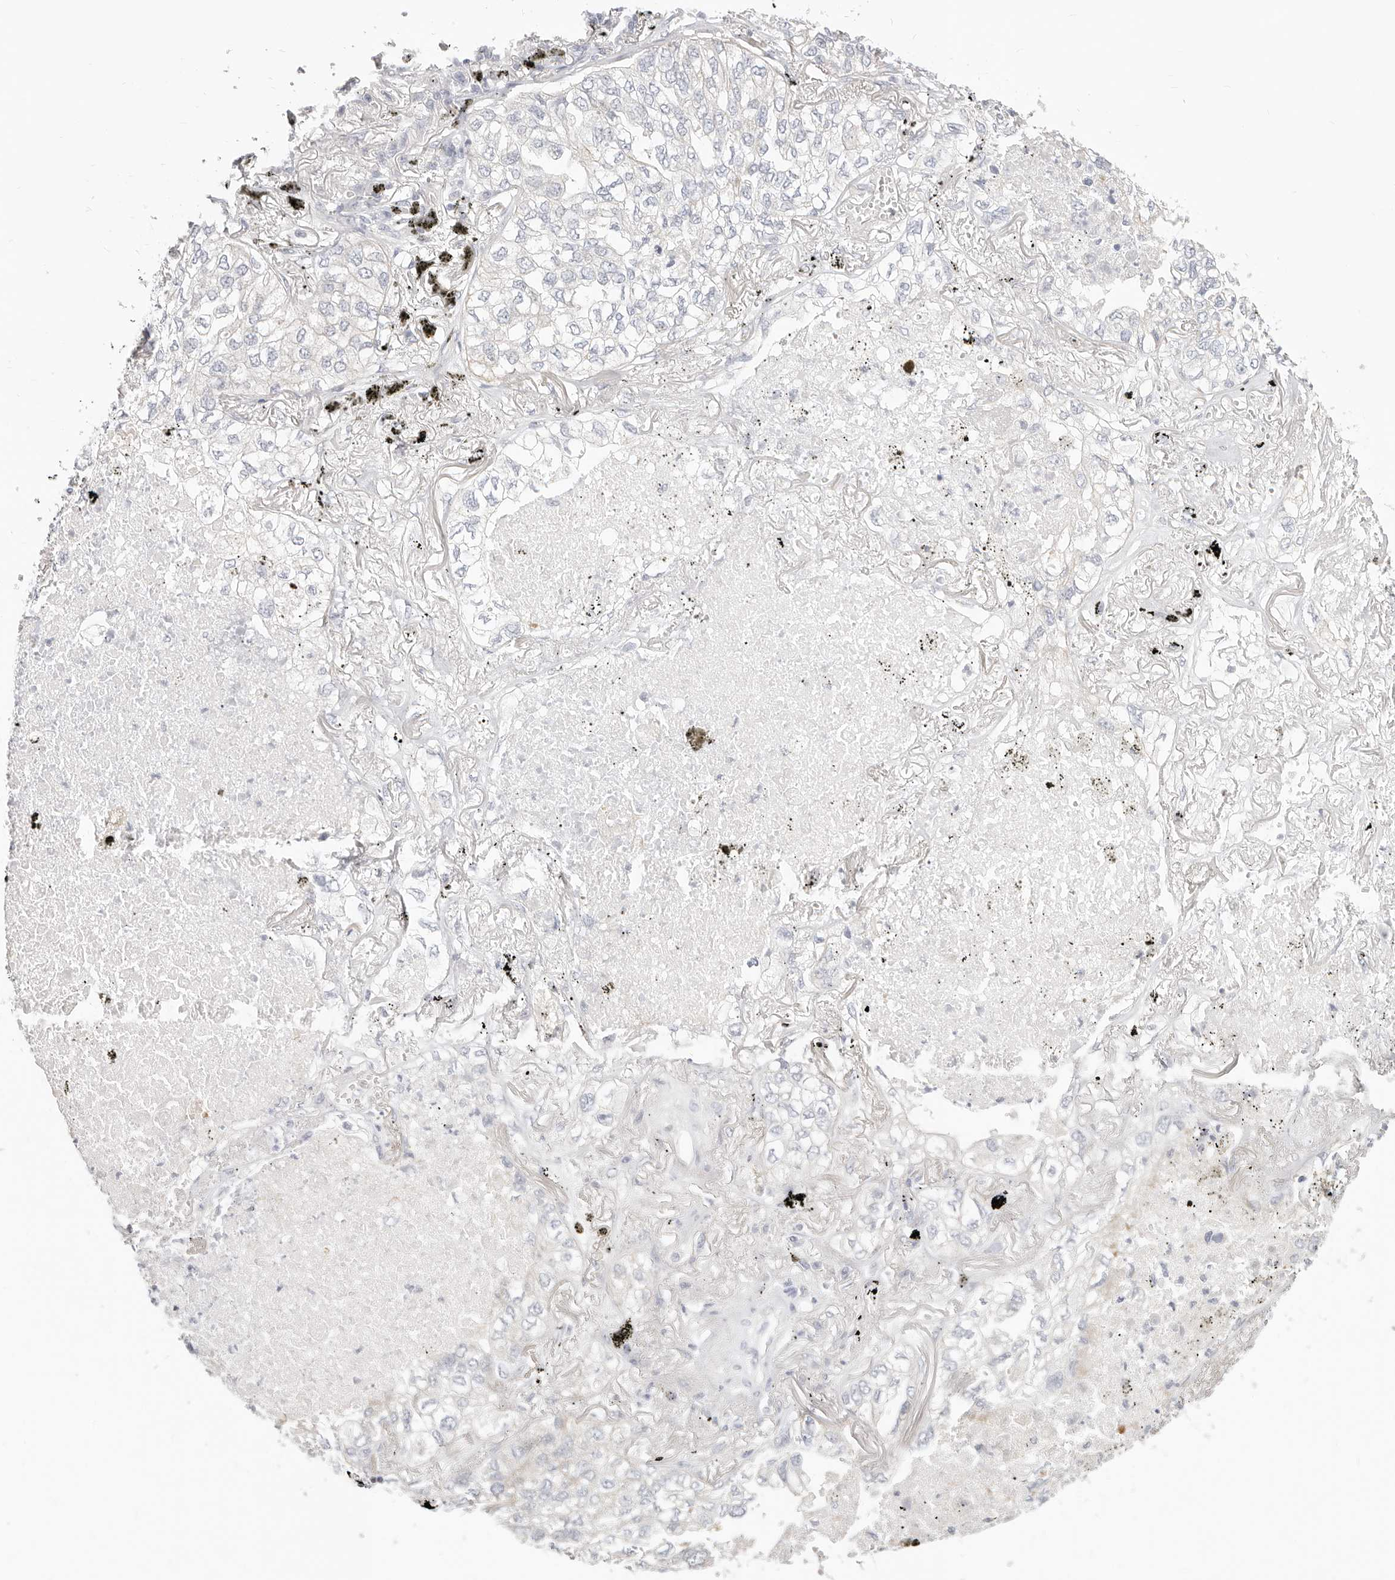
{"staining": {"intensity": "negative", "quantity": "none", "location": "none"}, "tissue": "lung cancer", "cell_type": "Tumor cells", "image_type": "cancer", "snomed": [{"axis": "morphology", "description": "Adenocarcinoma, NOS"}, {"axis": "topography", "description": "Lung"}], "caption": "High magnification brightfield microscopy of lung cancer (adenocarcinoma) stained with DAB (brown) and counterstained with hematoxylin (blue): tumor cells show no significant staining. (DAB (3,3'-diaminobenzidine) IHC, high magnification).", "gene": "DTNBP1", "patient": {"sex": "male", "age": 65}}